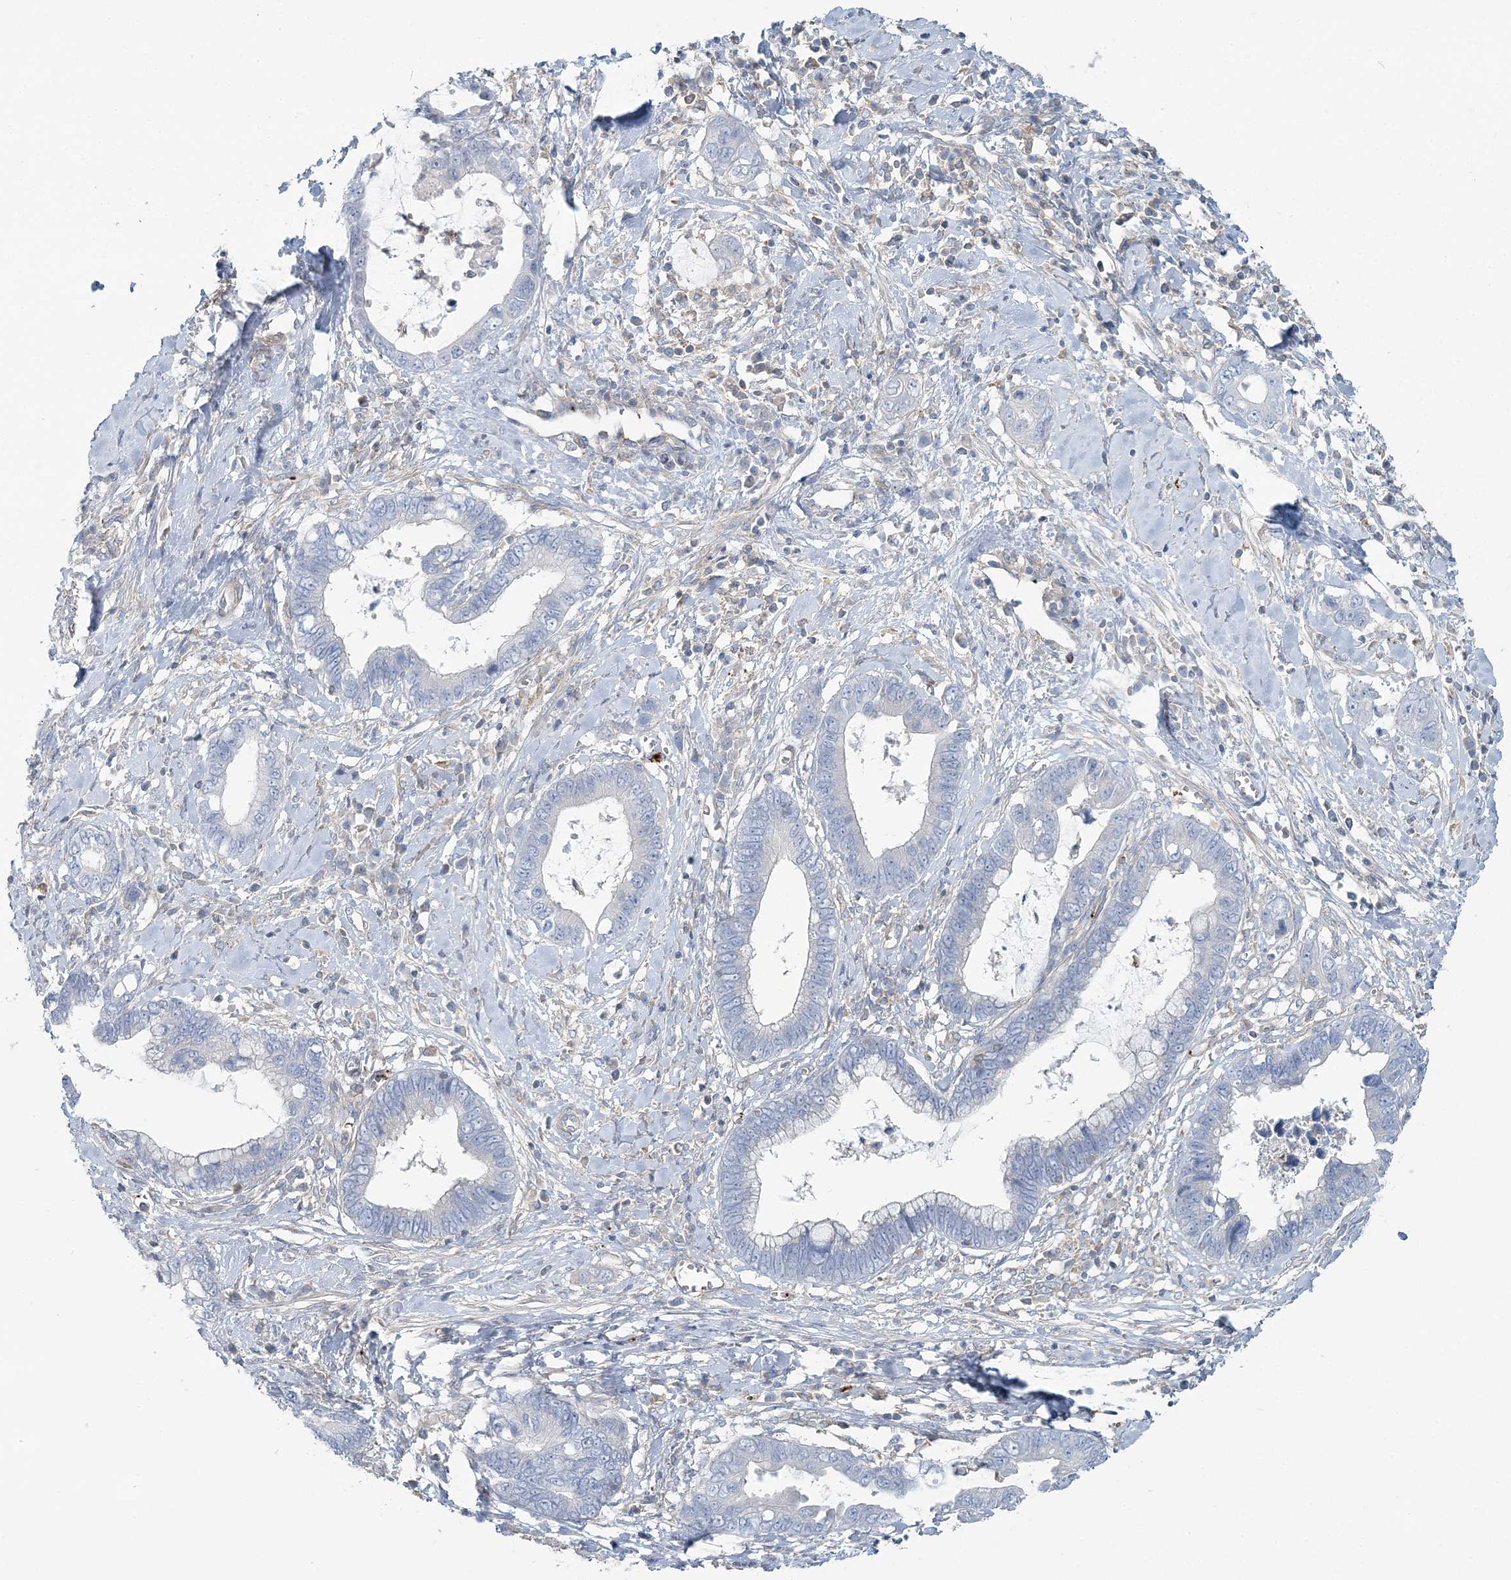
{"staining": {"intensity": "negative", "quantity": "none", "location": "none"}, "tissue": "cervical cancer", "cell_type": "Tumor cells", "image_type": "cancer", "snomed": [{"axis": "morphology", "description": "Adenocarcinoma, NOS"}, {"axis": "topography", "description": "Cervix"}], "caption": "IHC photomicrograph of cervical cancer (adenocarcinoma) stained for a protein (brown), which demonstrates no expression in tumor cells.", "gene": "CUEDC2", "patient": {"sex": "female", "age": 44}}